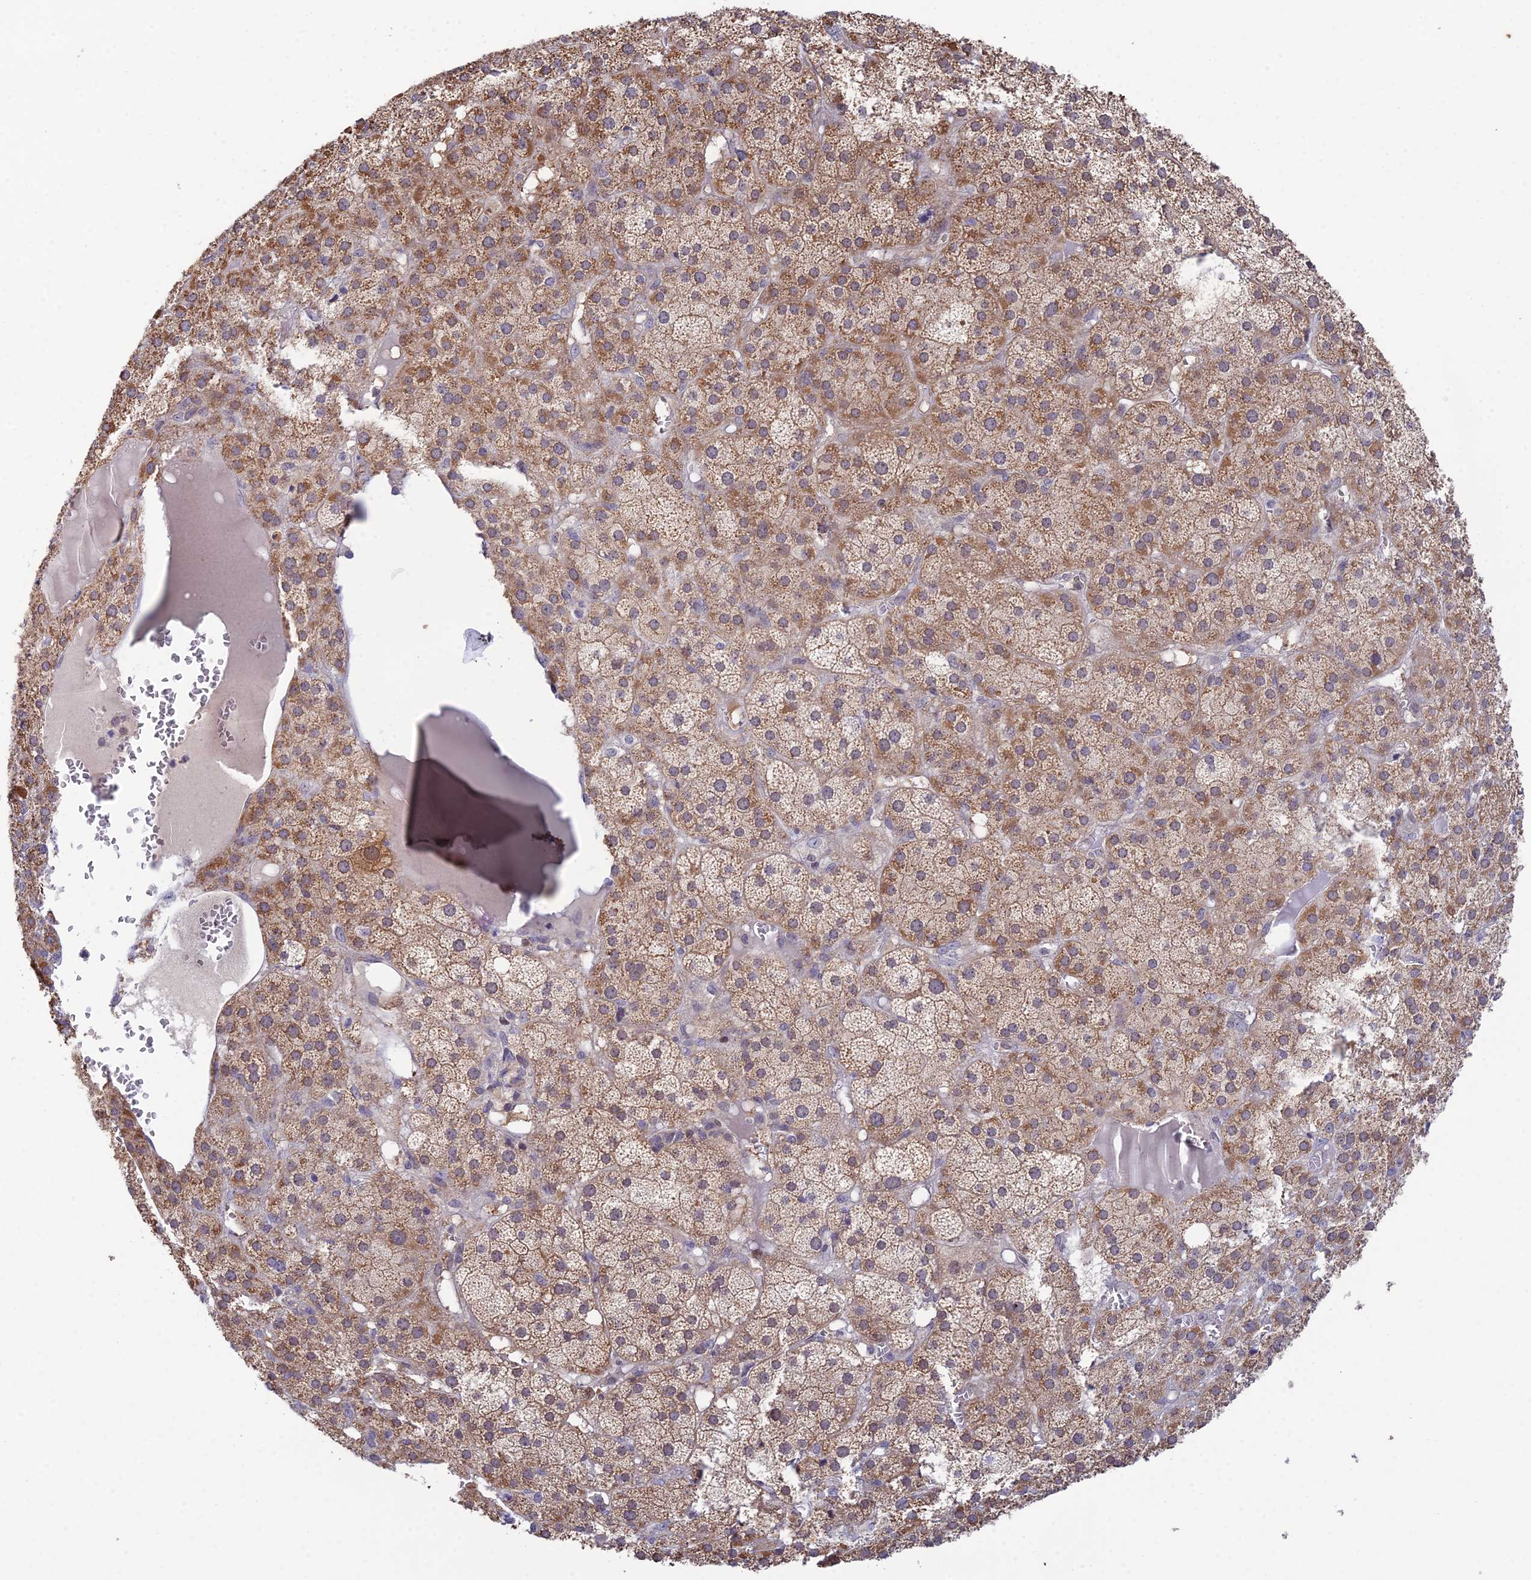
{"staining": {"intensity": "moderate", "quantity": ">75%", "location": "cytoplasmic/membranous"}, "tissue": "adrenal gland", "cell_type": "Glandular cells", "image_type": "normal", "snomed": [{"axis": "morphology", "description": "Normal tissue, NOS"}, {"axis": "topography", "description": "Adrenal gland"}], "caption": "Immunohistochemical staining of unremarkable human adrenal gland shows medium levels of moderate cytoplasmic/membranous positivity in approximately >75% of glandular cells. The protein of interest is shown in brown color, while the nuclei are stained blue.", "gene": "ELOA2", "patient": {"sex": "female", "age": 61}}